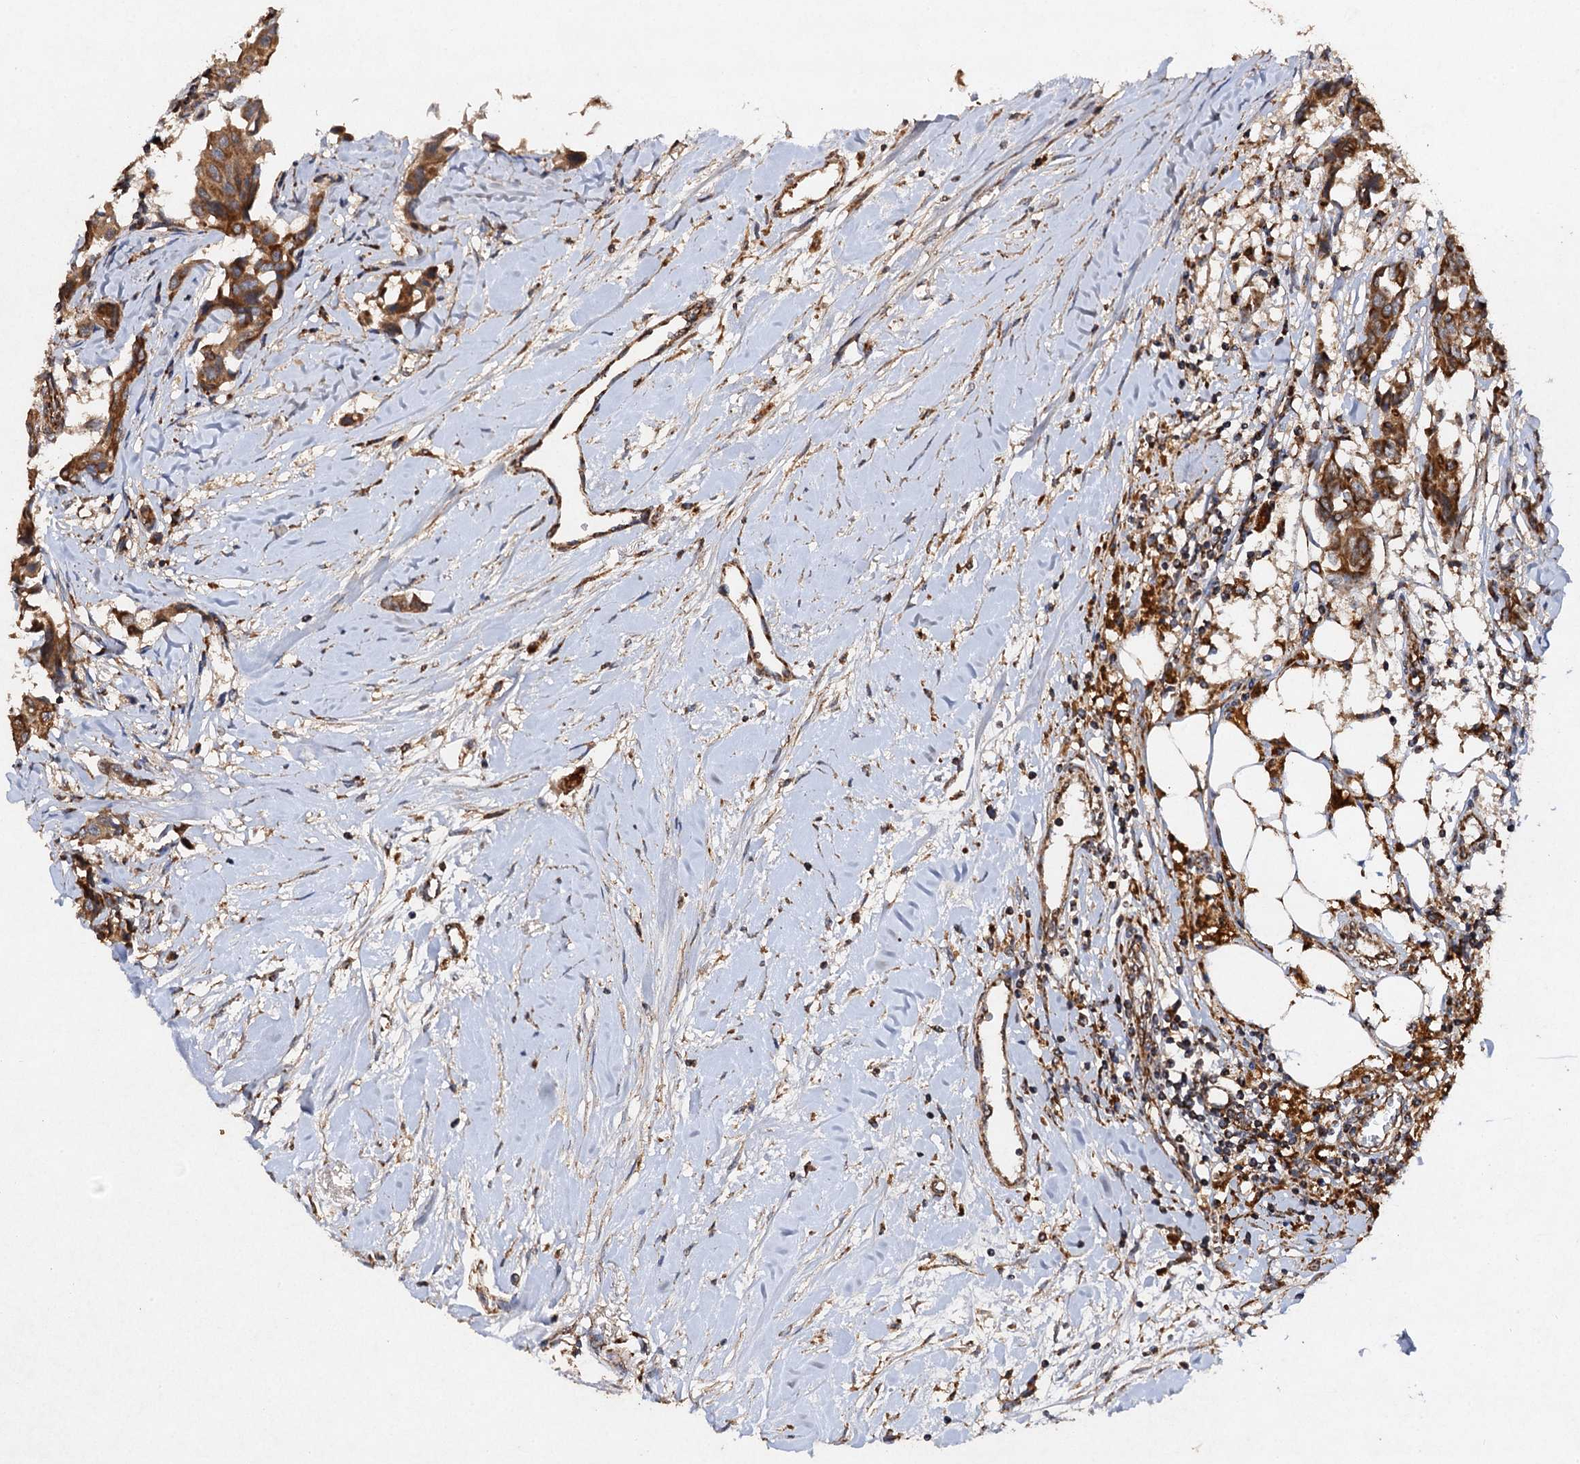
{"staining": {"intensity": "moderate", "quantity": ">75%", "location": "cytoplasmic/membranous"}, "tissue": "breast cancer", "cell_type": "Tumor cells", "image_type": "cancer", "snomed": [{"axis": "morphology", "description": "Duct carcinoma"}, {"axis": "topography", "description": "Breast"}], "caption": "Human breast infiltrating ductal carcinoma stained for a protein (brown) shows moderate cytoplasmic/membranous positive expression in approximately >75% of tumor cells.", "gene": "NDUFA13", "patient": {"sex": "female", "age": 80}}